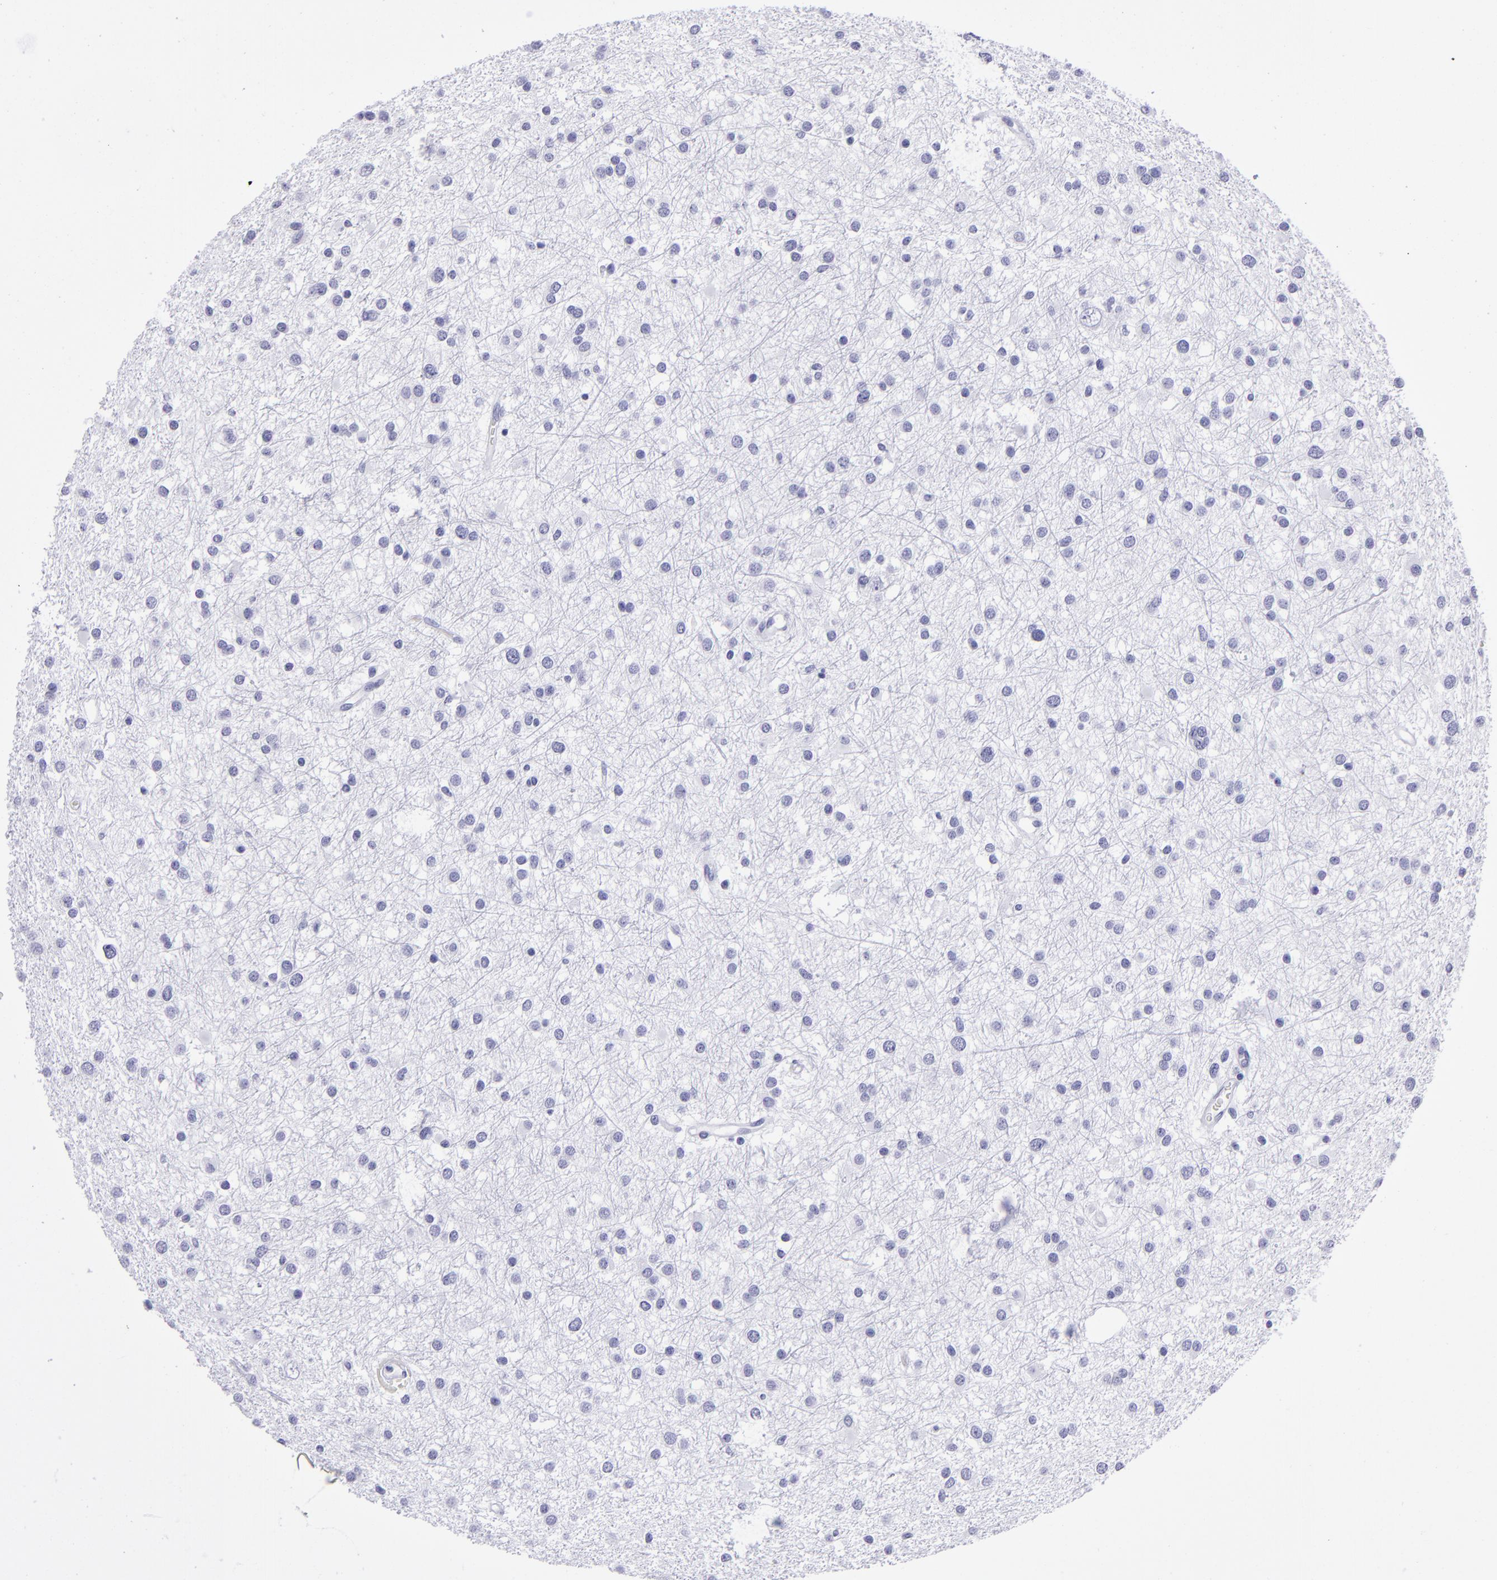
{"staining": {"intensity": "negative", "quantity": "none", "location": "none"}, "tissue": "glioma", "cell_type": "Tumor cells", "image_type": "cancer", "snomed": [{"axis": "morphology", "description": "Glioma, malignant, Low grade"}, {"axis": "topography", "description": "Brain"}], "caption": "The photomicrograph exhibits no staining of tumor cells in glioma.", "gene": "TYRP1", "patient": {"sex": "female", "age": 36}}